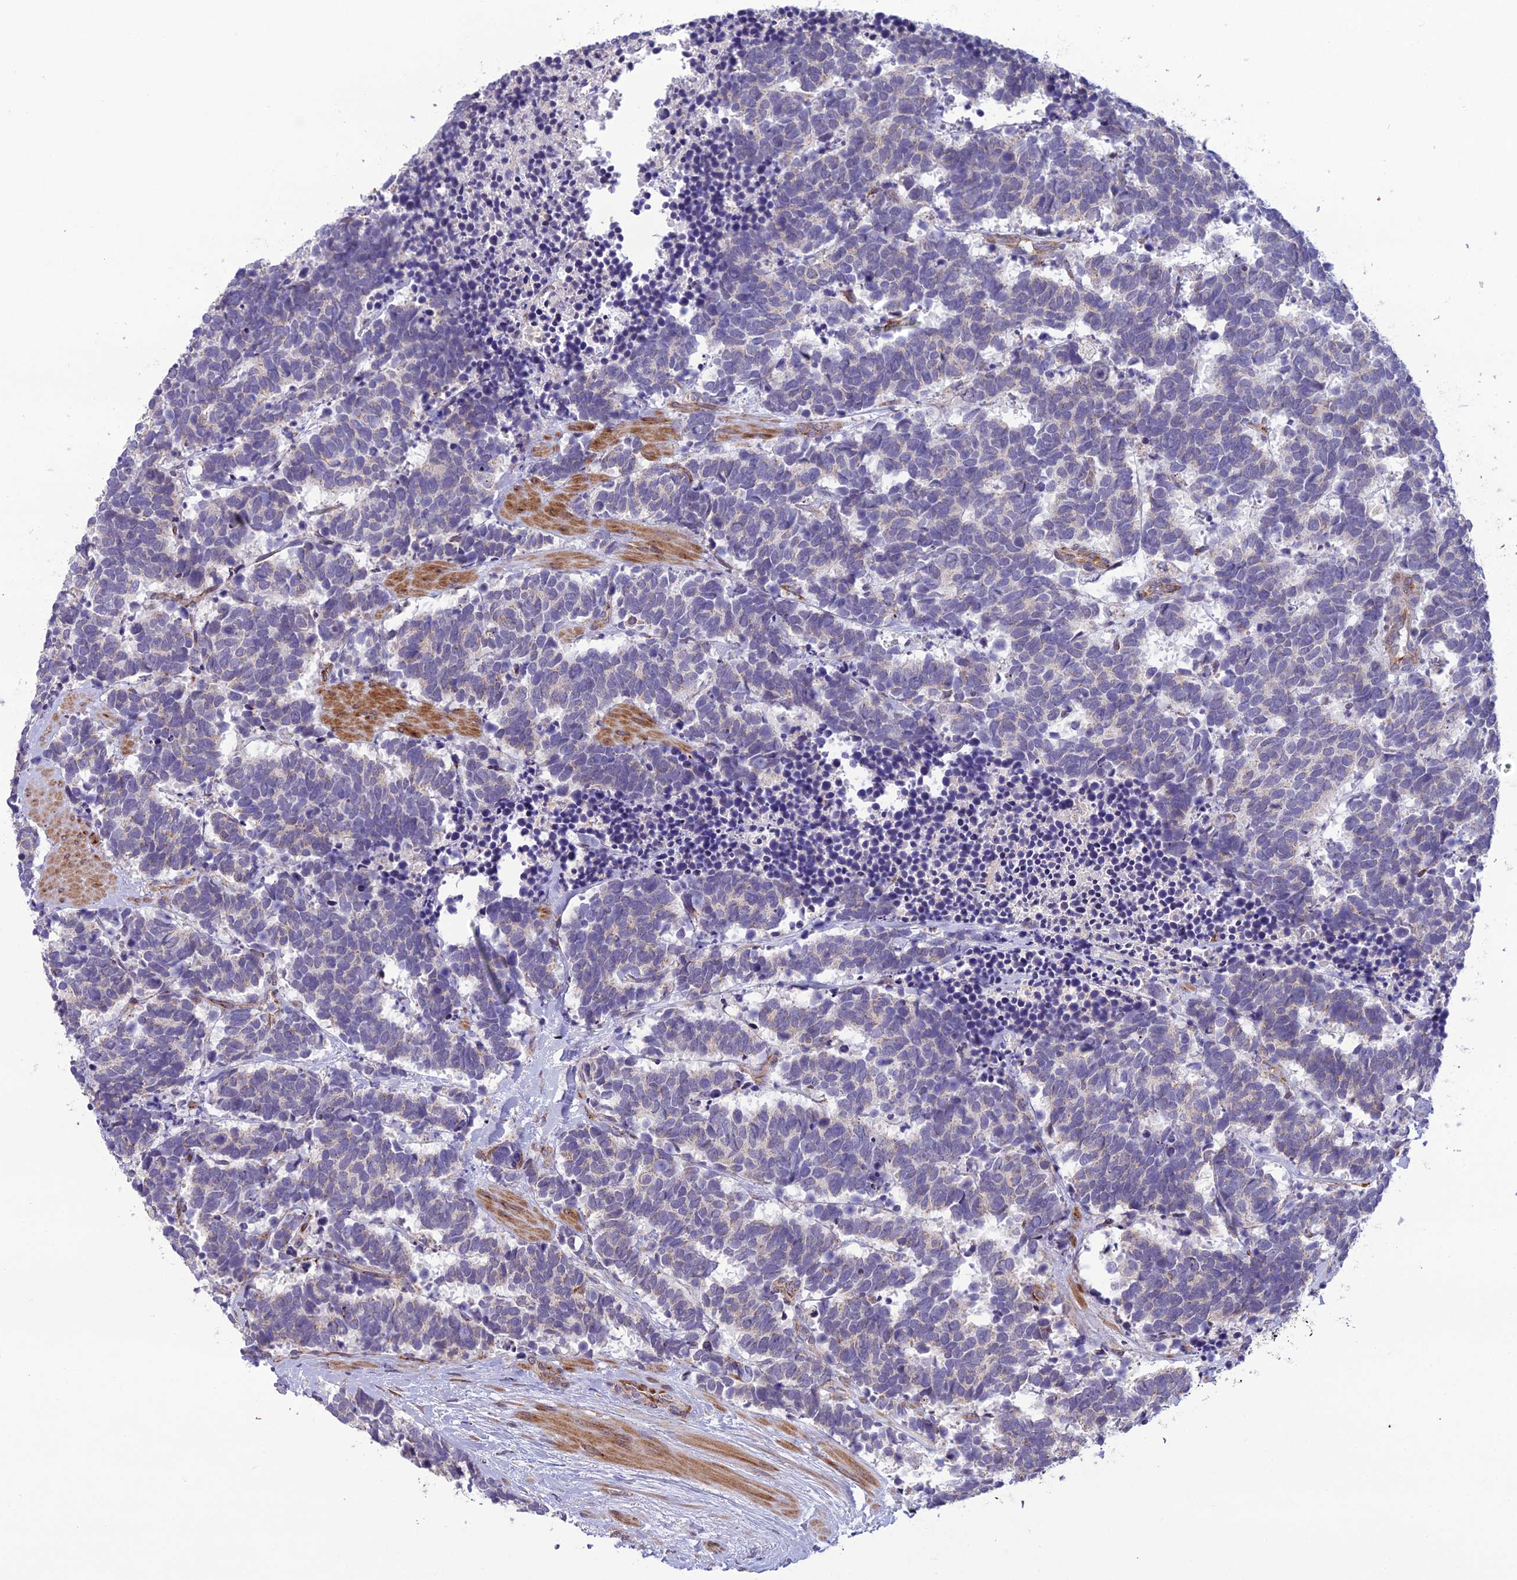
{"staining": {"intensity": "weak", "quantity": "<25%", "location": "cytoplasmic/membranous"}, "tissue": "carcinoid", "cell_type": "Tumor cells", "image_type": "cancer", "snomed": [{"axis": "morphology", "description": "Carcinoma, NOS"}, {"axis": "morphology", "description": "Carcinoid, malignant, NOS"}, {"axis": "topography", "description": "Prostate"}], "caption": "Tumor cells are negative for brown protein staining in carcinoid.", "gene": "NODAL", "patient": {"sex": "male", "age": 57}}